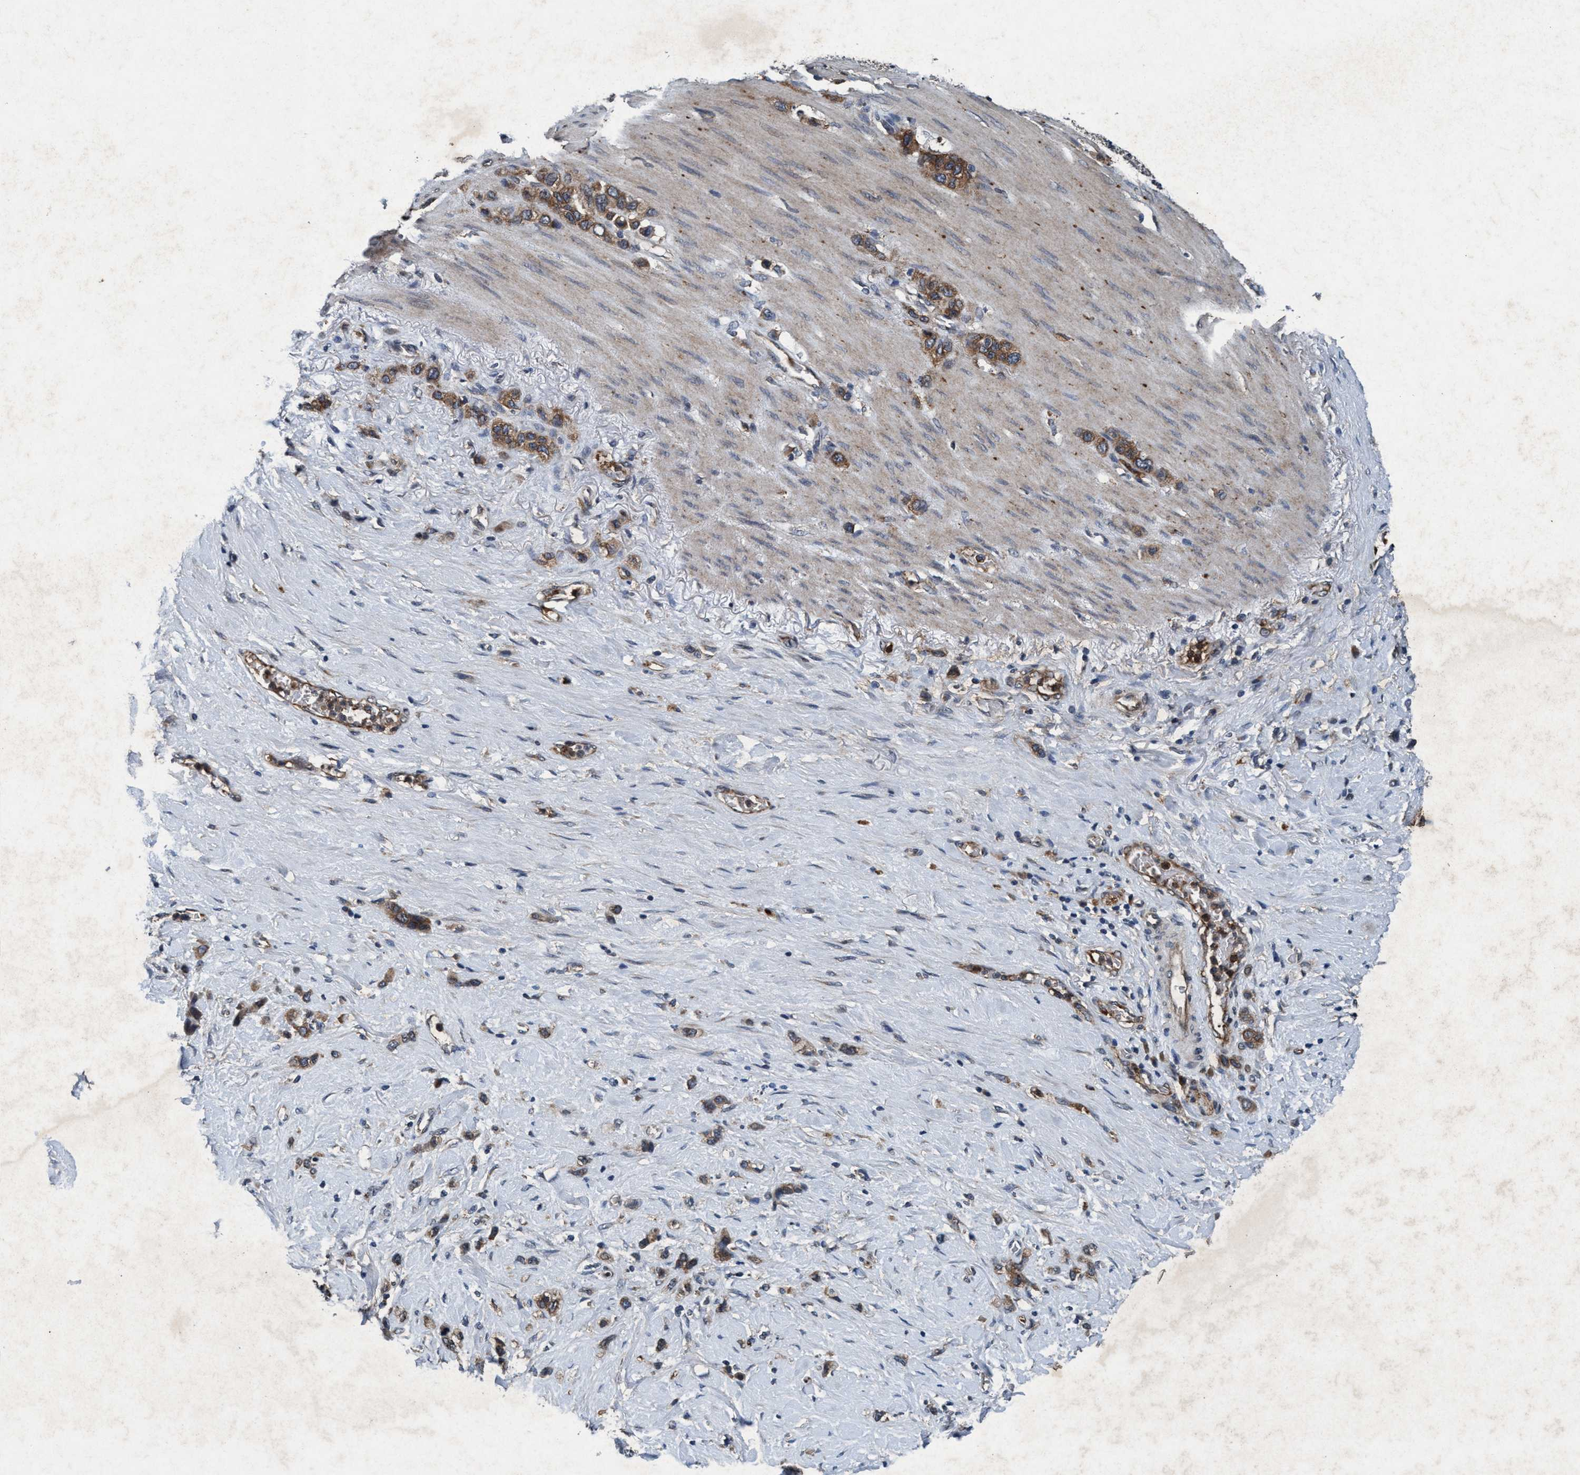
{"staining": {"intensity": "moderate", "quantity": ">75%", "location": "cytoplasmic/membranous"}, "tissue": "stomach cancer", "cell_type": "Tumor cells", "image_type": "cancer", "snomed": [{"axis": "morphology", "description": "Normal tissue, NOS"}, {"axis": "morphology", "description": "Adenocarcinoma, NOS"}, {"axis": "morphology", "description": "Adenocarcinoma, High grade"}, {"axis": "topography", "description": "Stomach, upper"}, {"axis": "topography", "description": "Stomach"}], "caption": "A micrograph of stomach adenocarcinoma (high-grade) stained for a protein displays moderate cytoplasmic/membranous brown staining in tumor cells.", "gene": "AKT1S1", "patient": {"sex": "female", "age": 65}}